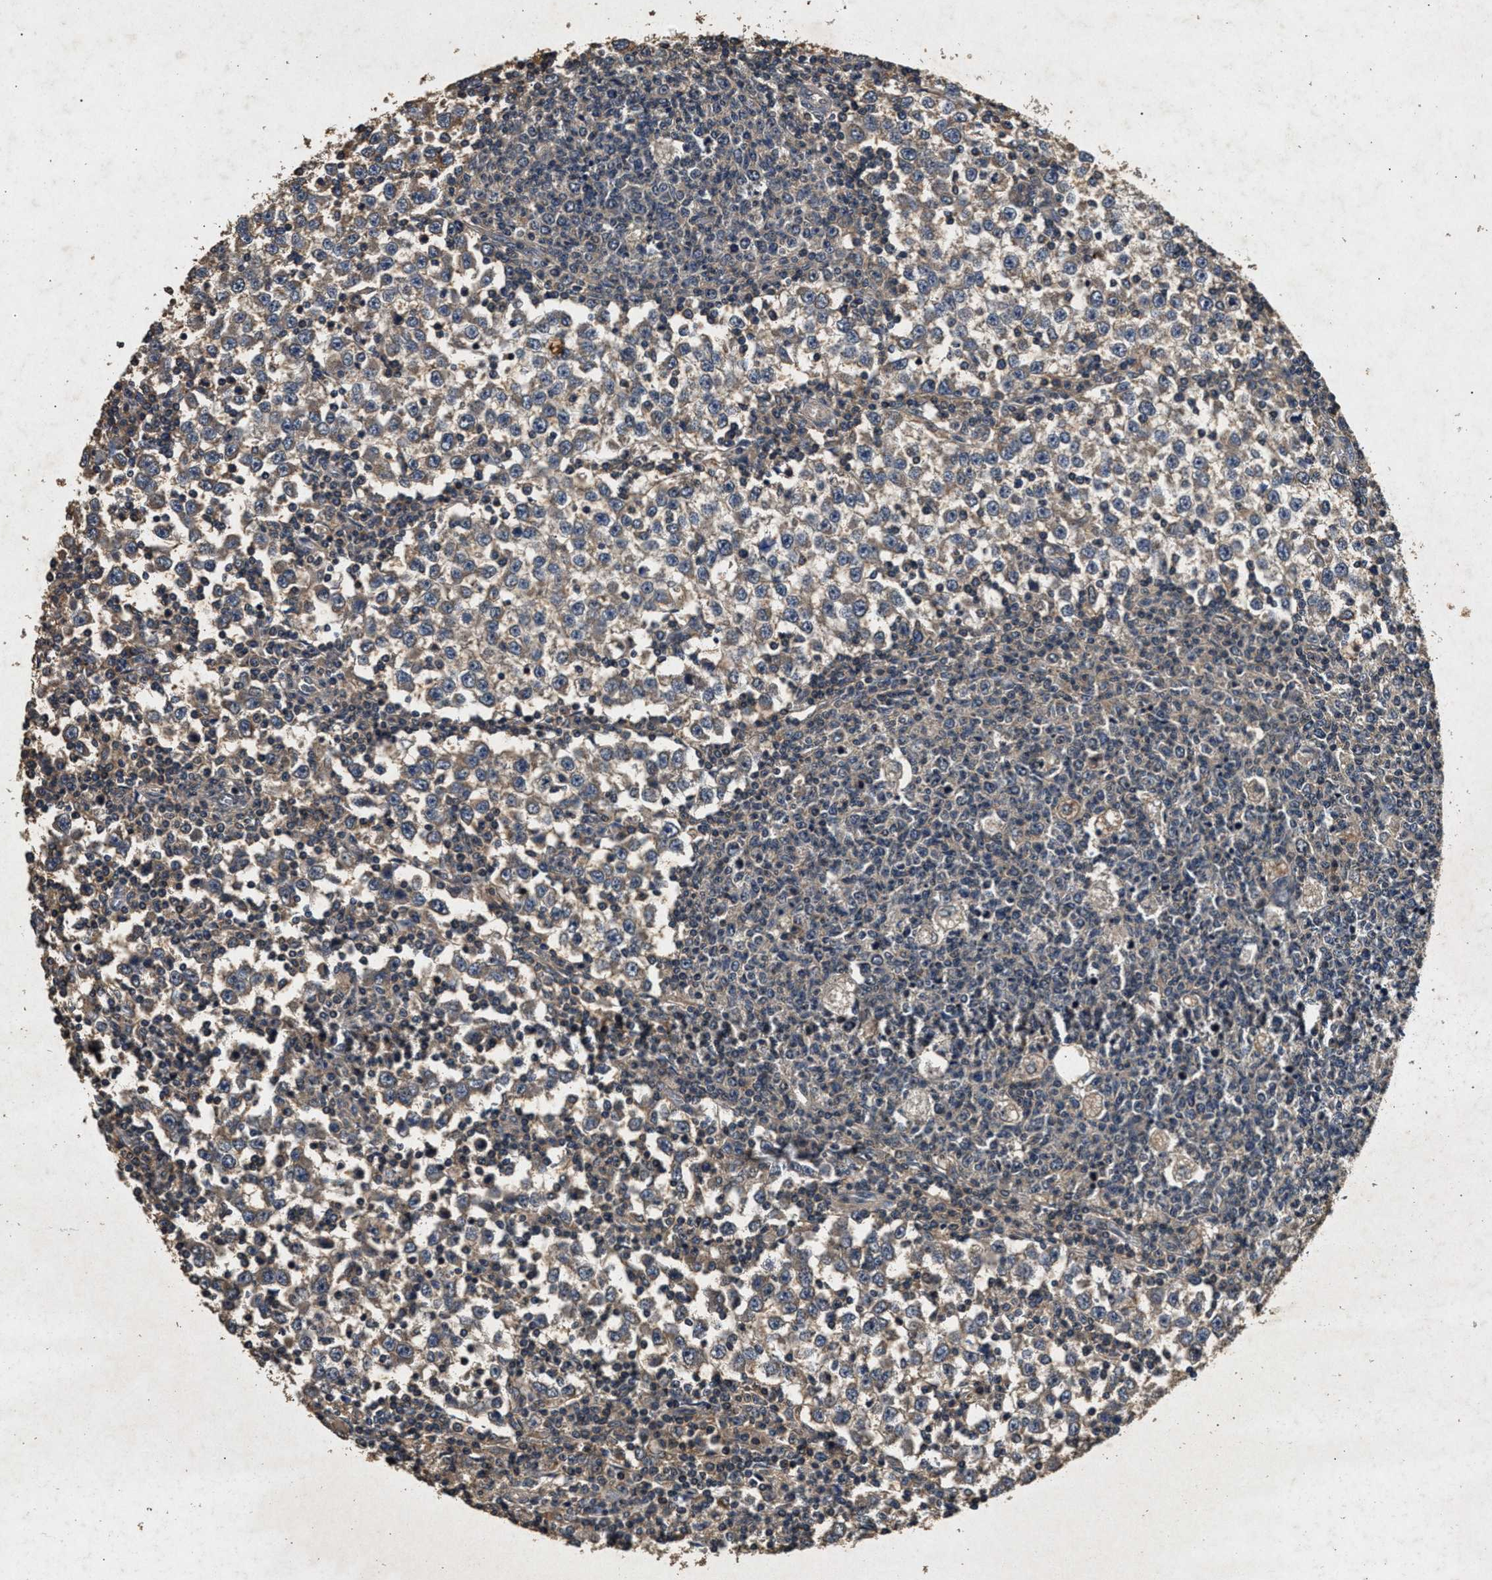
{"staining": {"intensity": "weak", "quantity": ">75%", "location": "cytoplasmic/membranous"}, "tissue": "testis cancer", "cell_type": "Tumor cells", "image_type": "cancer", "snomed": [{"axis": "morphology", "description": "Seminoma, NOS"}, {"axis": "topography", "description": "Testis"}], "caption": "This is a histology image of immunohistochemistry (IHC) staining of testis cancer (seminoma), which shows weak positivity in the cytoplasmic/membranous of tumor cells.", "gene": "PPP1CC", "patient": {"sex": "male", "age": 65}}